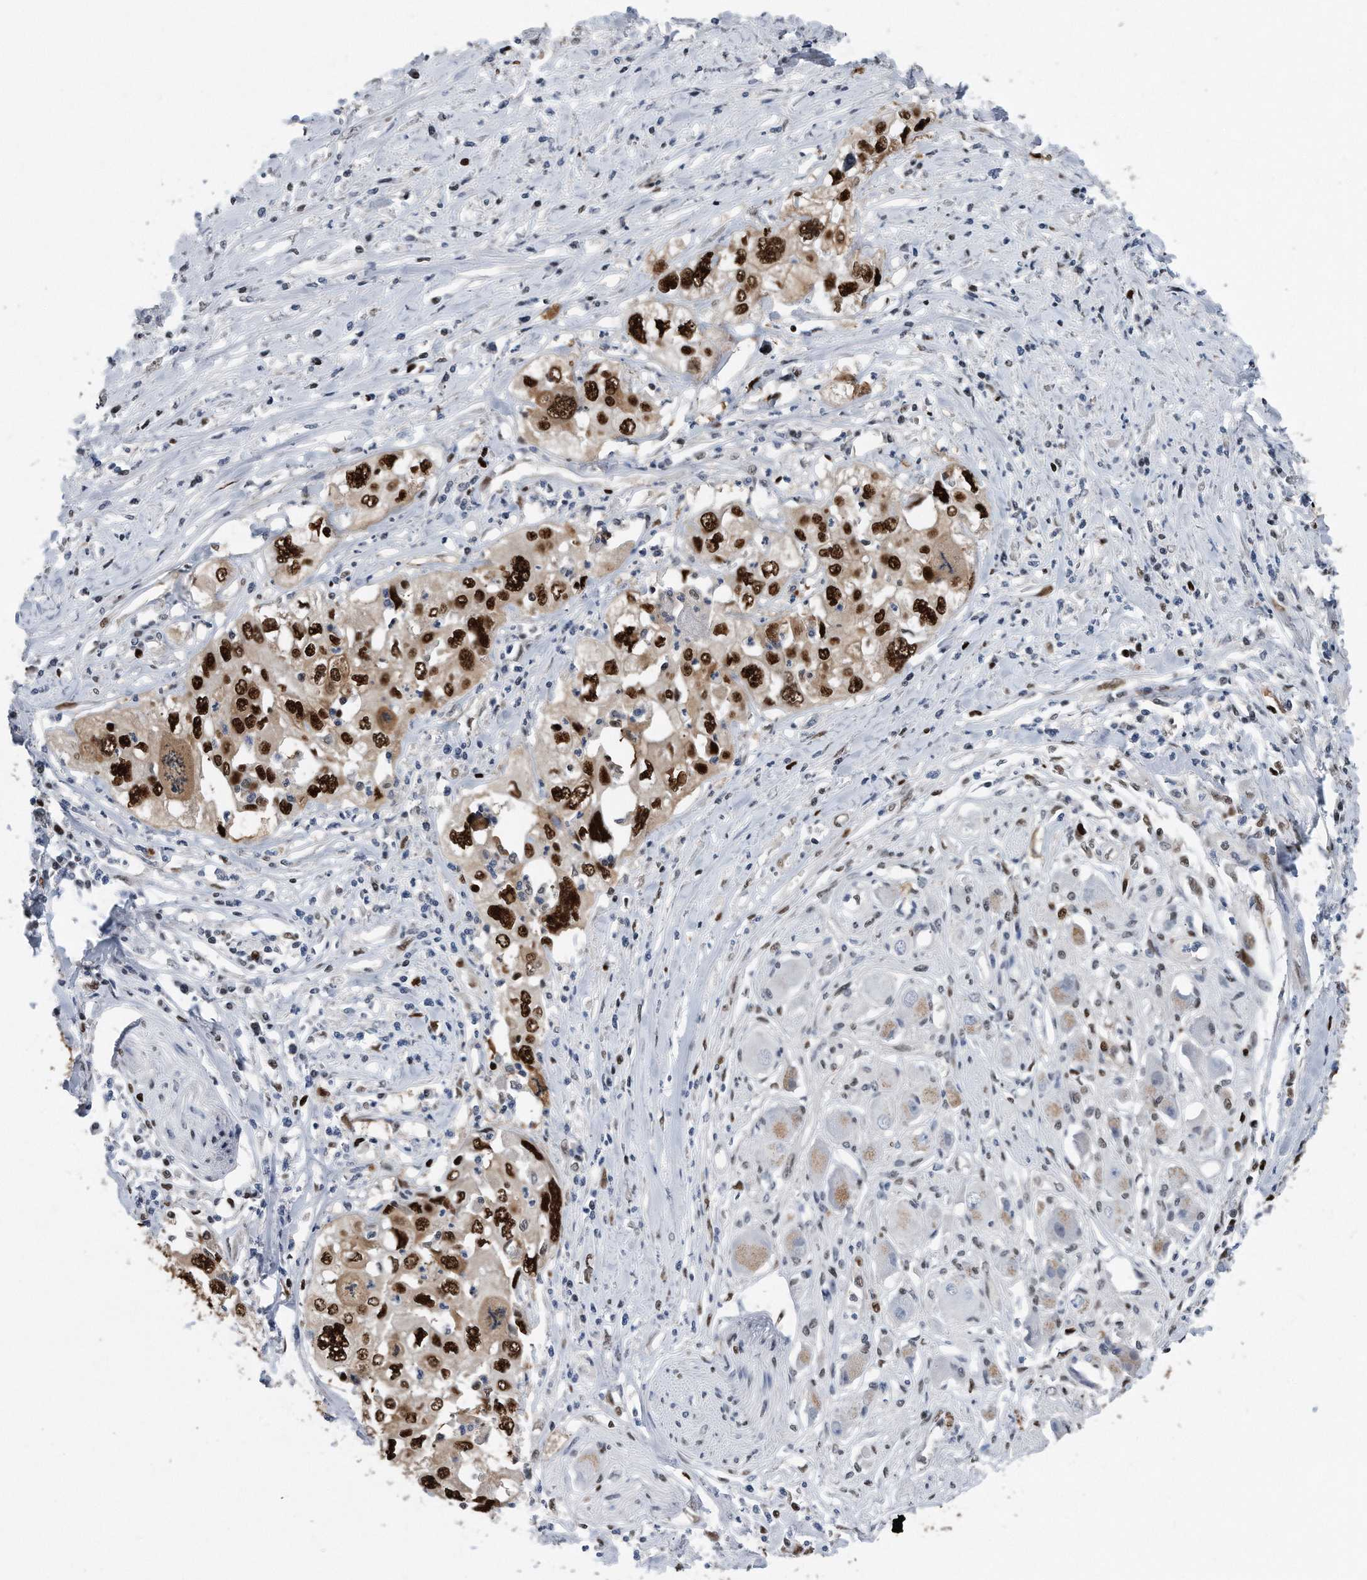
{"staining": {"intensity": "strong", "quantity": ">75%", "location": "nuclear"}, "tissue": "cervical cancer", "cell_type": "Tumor cells", "image_type": "cancer", "snomed": [{"axis": "morphology", "description": "Squamous cell carcinoma, NOS"}, {"axis": "topography", "description": "Cervix"}], "caption": "Protein analysis of cervical cancer (squamous cell carcinoma) tissue displays strong nuclear staining in approximately >75% of tumor cells. (Brightfield microscopy of DAB IHC at high magnification).", "gene": "PCNA", "patient": {"sex": "female", "age": 31}}